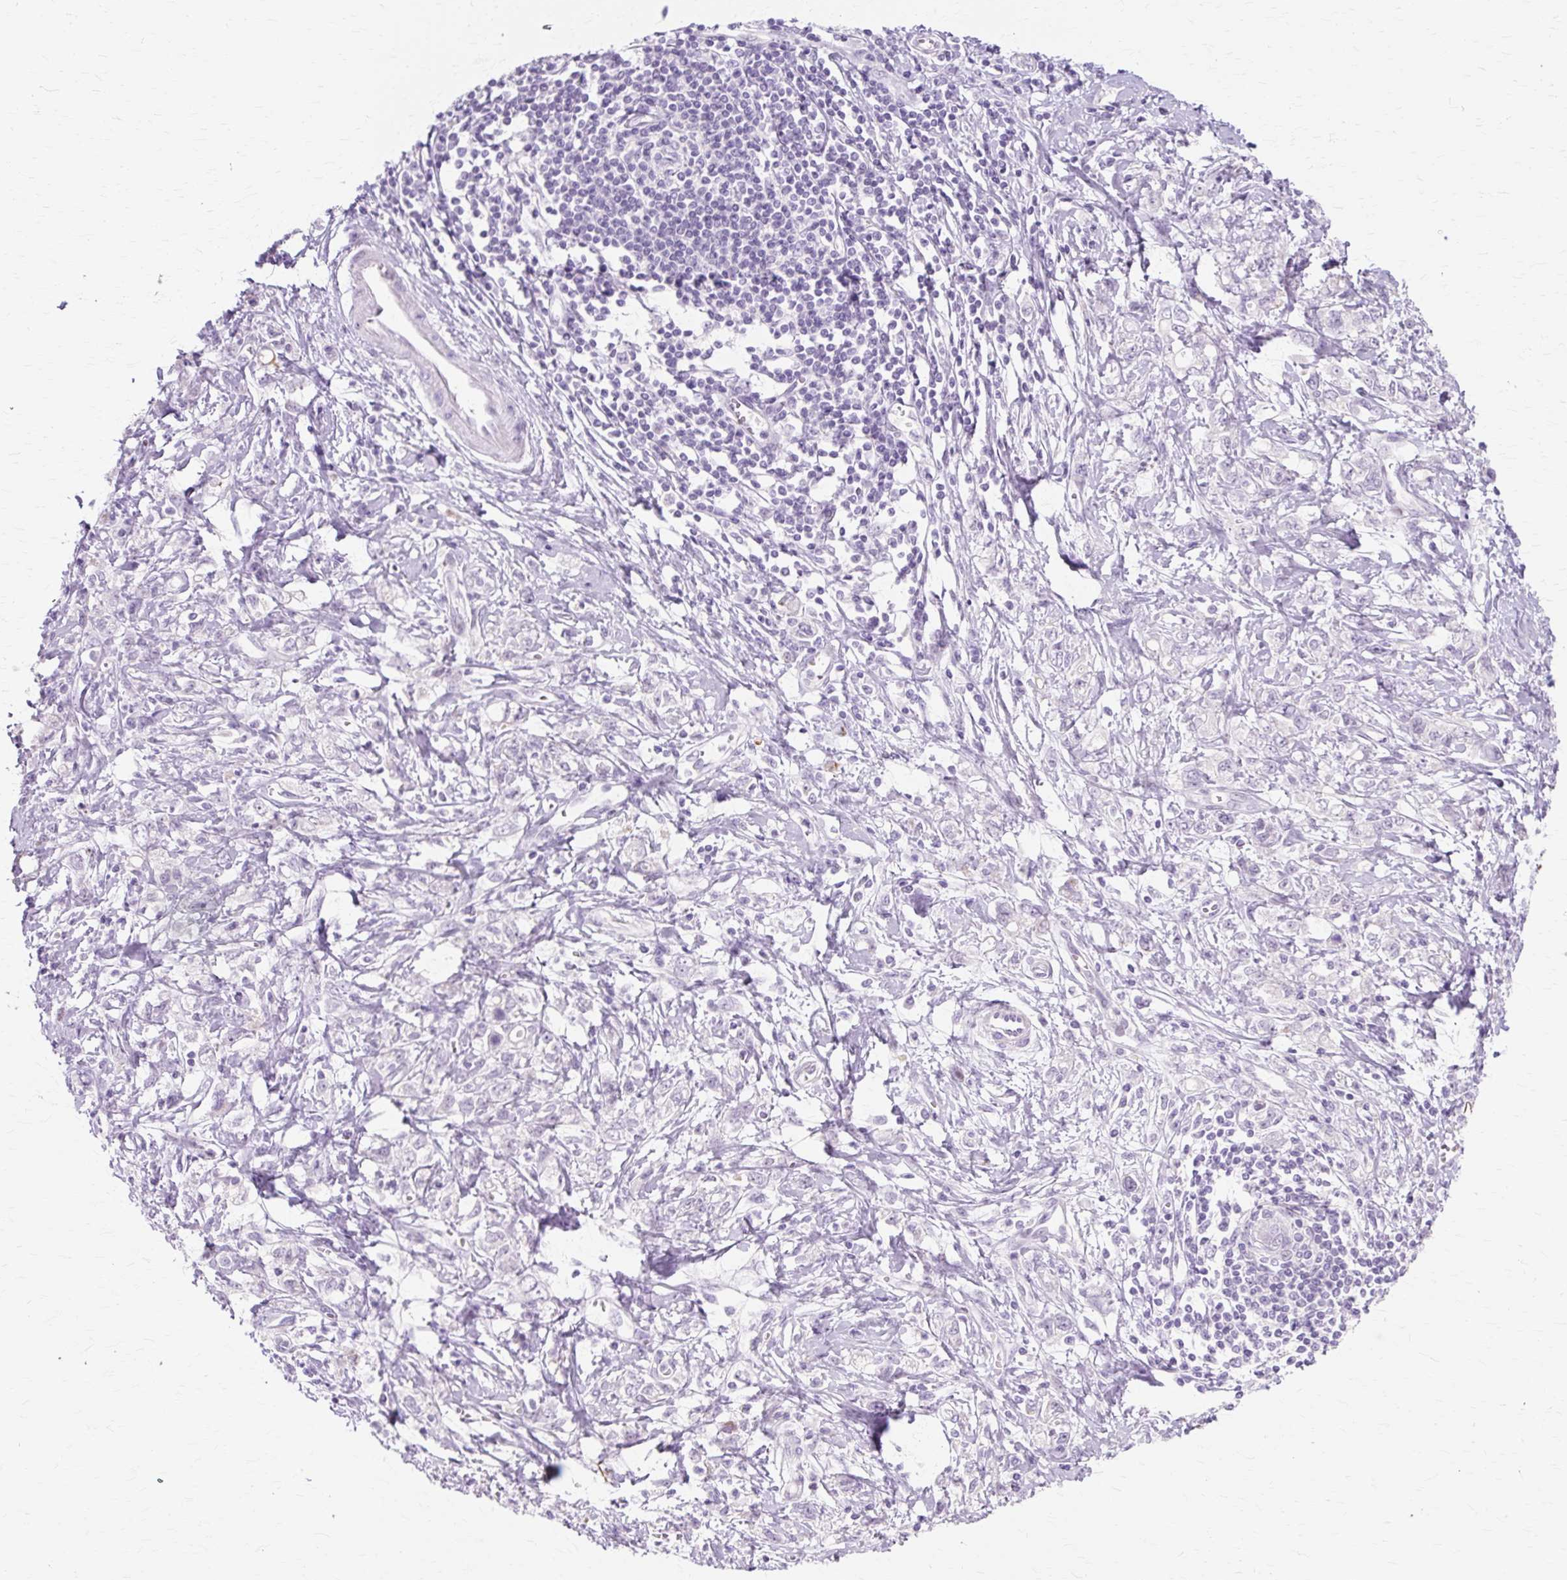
{"staining": {"intensity": "negative", "quantity": "none", "location": "none"}, "tissue": "stomach cancer", "cell_type": "Tumor cells", "image_type": "cancer", "snomed": [{"axis": "morphology", "description": "Adenocarcinoma, NOS"}, {"axis": "topography", "description": "Stomach"}], "caption": "An immunohistochemistry (IHC) micrograph of stomach cancer is shown. There is no staining in tumor cells of stomach cancer.", "gene": "IRX2", "patient": {"sex": "female", "age": 76}}